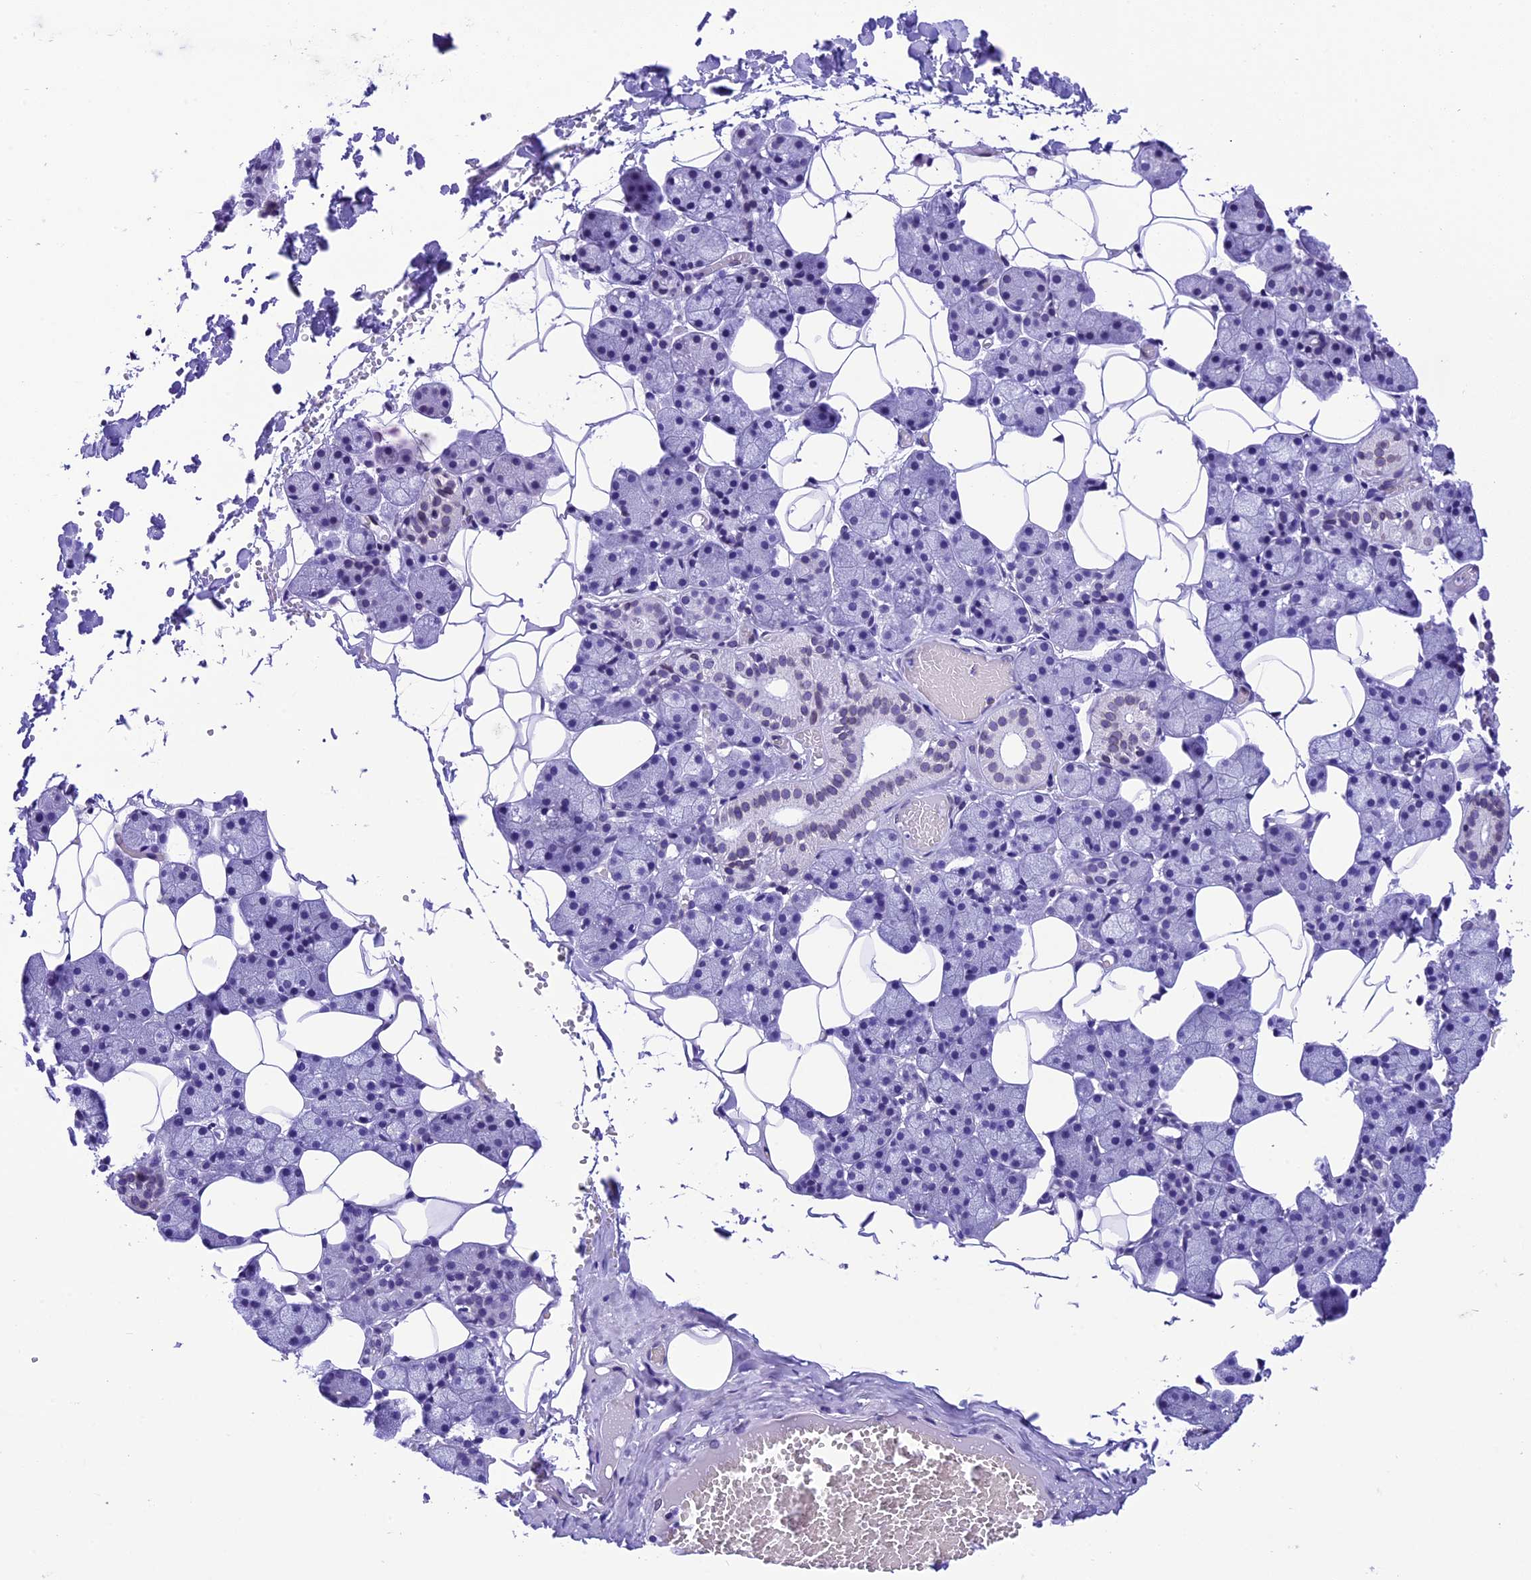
{"staining": {"intensity": "weak", "quantity": "<25%", "location": "cytoplasmic/membranous"}, "tissue": "salivary gland", "cell_type": "Glandular cells", "image_type": "normal", "snomed": [{"axis": "morphology", "description": "Normal tissue, NOS"}, {"axis": "topography", "description": "Salivary gland"}], "caption": "DAB (3,3'-diaminobenzidine) immunohistochemical staining of unremarkable salivary gland shows no significant positivity in glandular cells. (Immunohistochemistry (ihc), brightfield microscopy, high magnification).", "gene": "METTL25", "patient": {"sex": "female", "age": 33}}